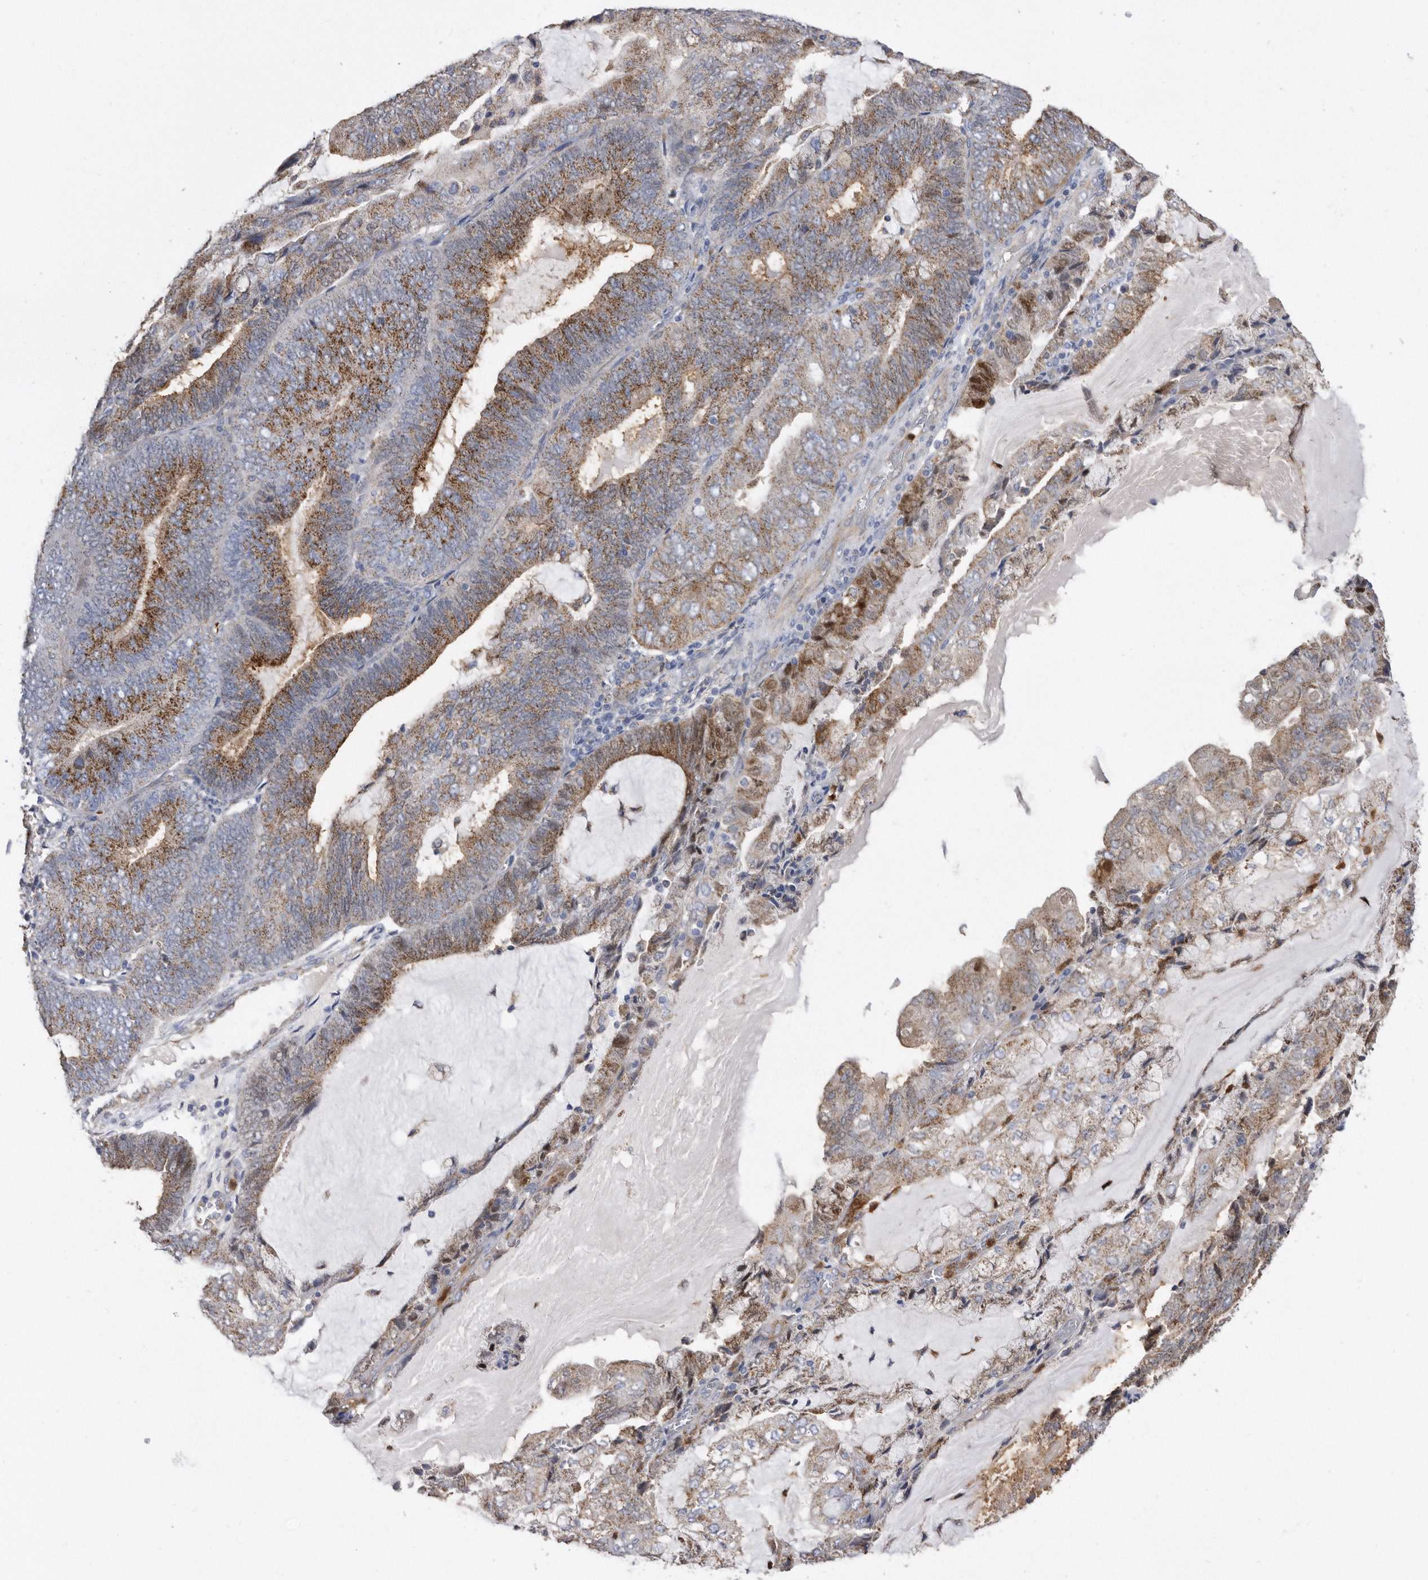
{"staining": {"intensity": "moderate", "quantity": ">75%", "location": "cytoplasmic/membranous"}, "tissue": "endometrial cancer", "cell_type": "Tumor cells", "image_type": "cancer", "snomed": [{"axis": "morphology", "description": "Adenocarcinoma, NOS"}, {"axis": "topography", "description": "Endometrium"}], "caption": "A micrograph showing moderate cytoplasmic/membranous expression in approximately >75% of tumor cells in endometrial adenocarcinoma, as visualized by brown immunohistochemical staining.", "gene": "CRISPLD2", "patient": {"sex": "female", "age": 81}}